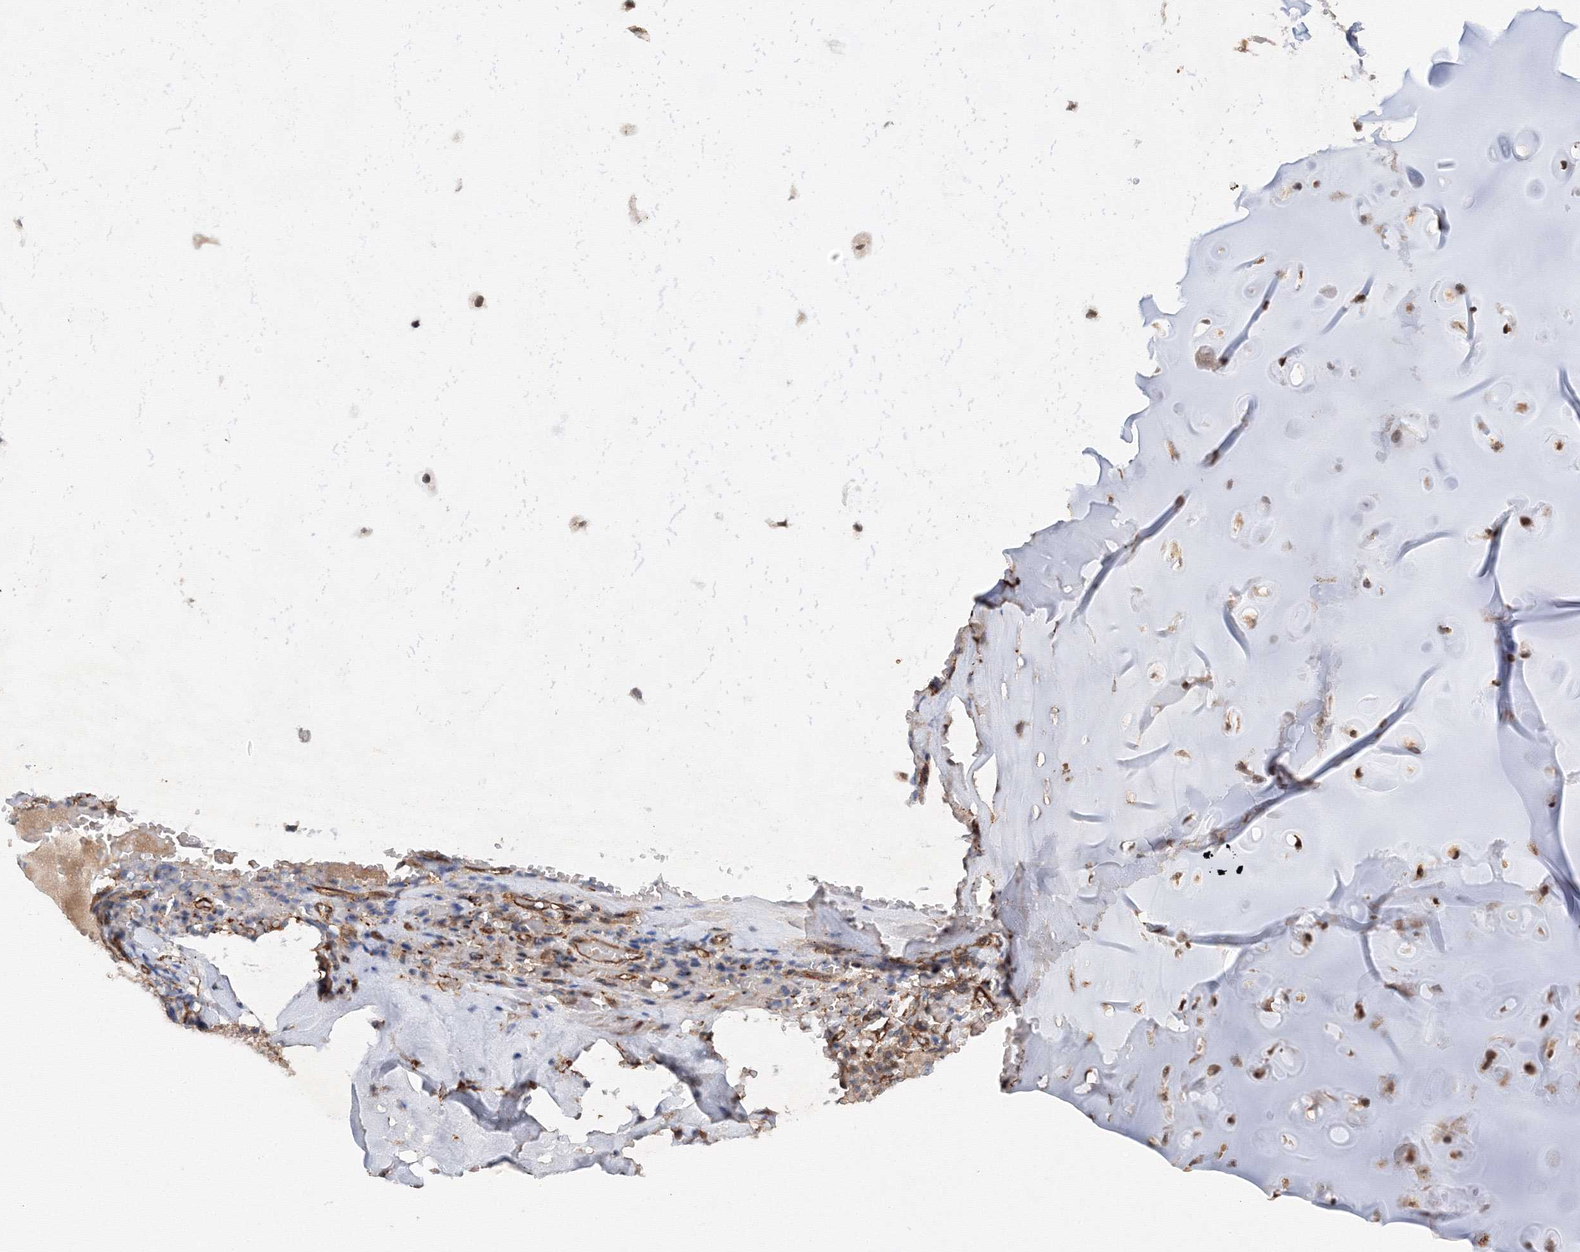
{"staining": {"intensity": "negative", "quantity": "none", "location": "none"}, "tissue": "adipose tissue", "cell_type": "Adipocytes", "image_type": "normal", "snomed": [{"axis": "morphology", "description": "Normal tissue, NOS"}, {"axis": "morphology", "description": "Basal cell carcinoma"}, {"axis": "topography", "description": "Cartilage tissue"}, {"axis": "topography", "description": "Nasopharynx"}, {"axis": "topography", "description": "Oral tissue"}], "caption": "Human adipose tissue stained for a protein using IHC reveals no staining in adipocytes.", "gene": "DCTD", "patient": {"sex": "female", "age": 77}}